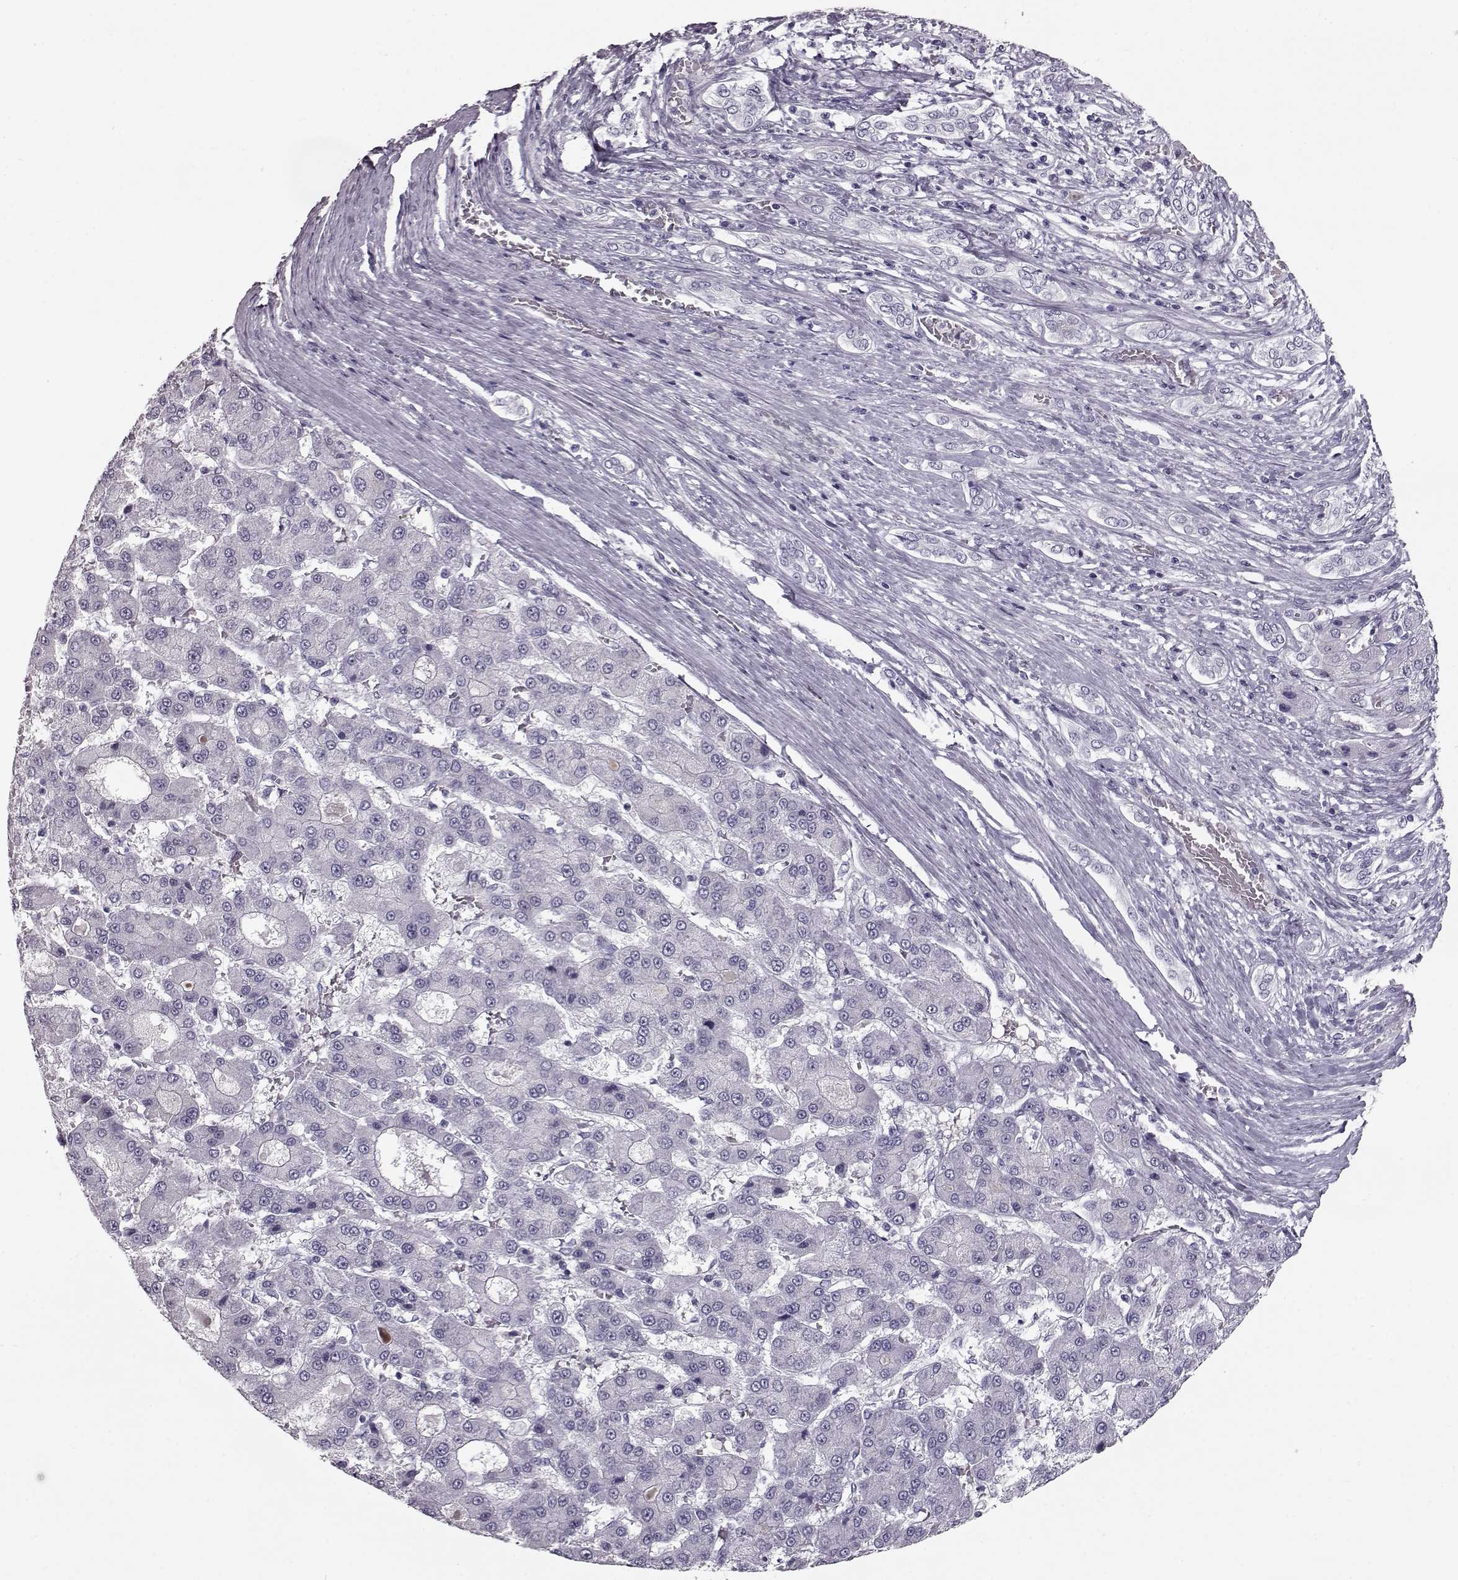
{"staining": {"intensity": "negative", "quantity": "none", "location": "none"}, "tissue": "liver cancer", "cell_type": "Tumor cells", "image_type": "cancer", "snomed": [{"axis": "morphology", "description": "Carcinoma, Hepatocellular, NOS"}, {"axis": "topography", "description": "Liver"}], "caption": "The histopathology image demonstrates no significant expression in tumor cells of liver cancer (hepatocellular carcinoma).", "gene": "CCL19", "patient": {"sex": "male", "age": 70}}